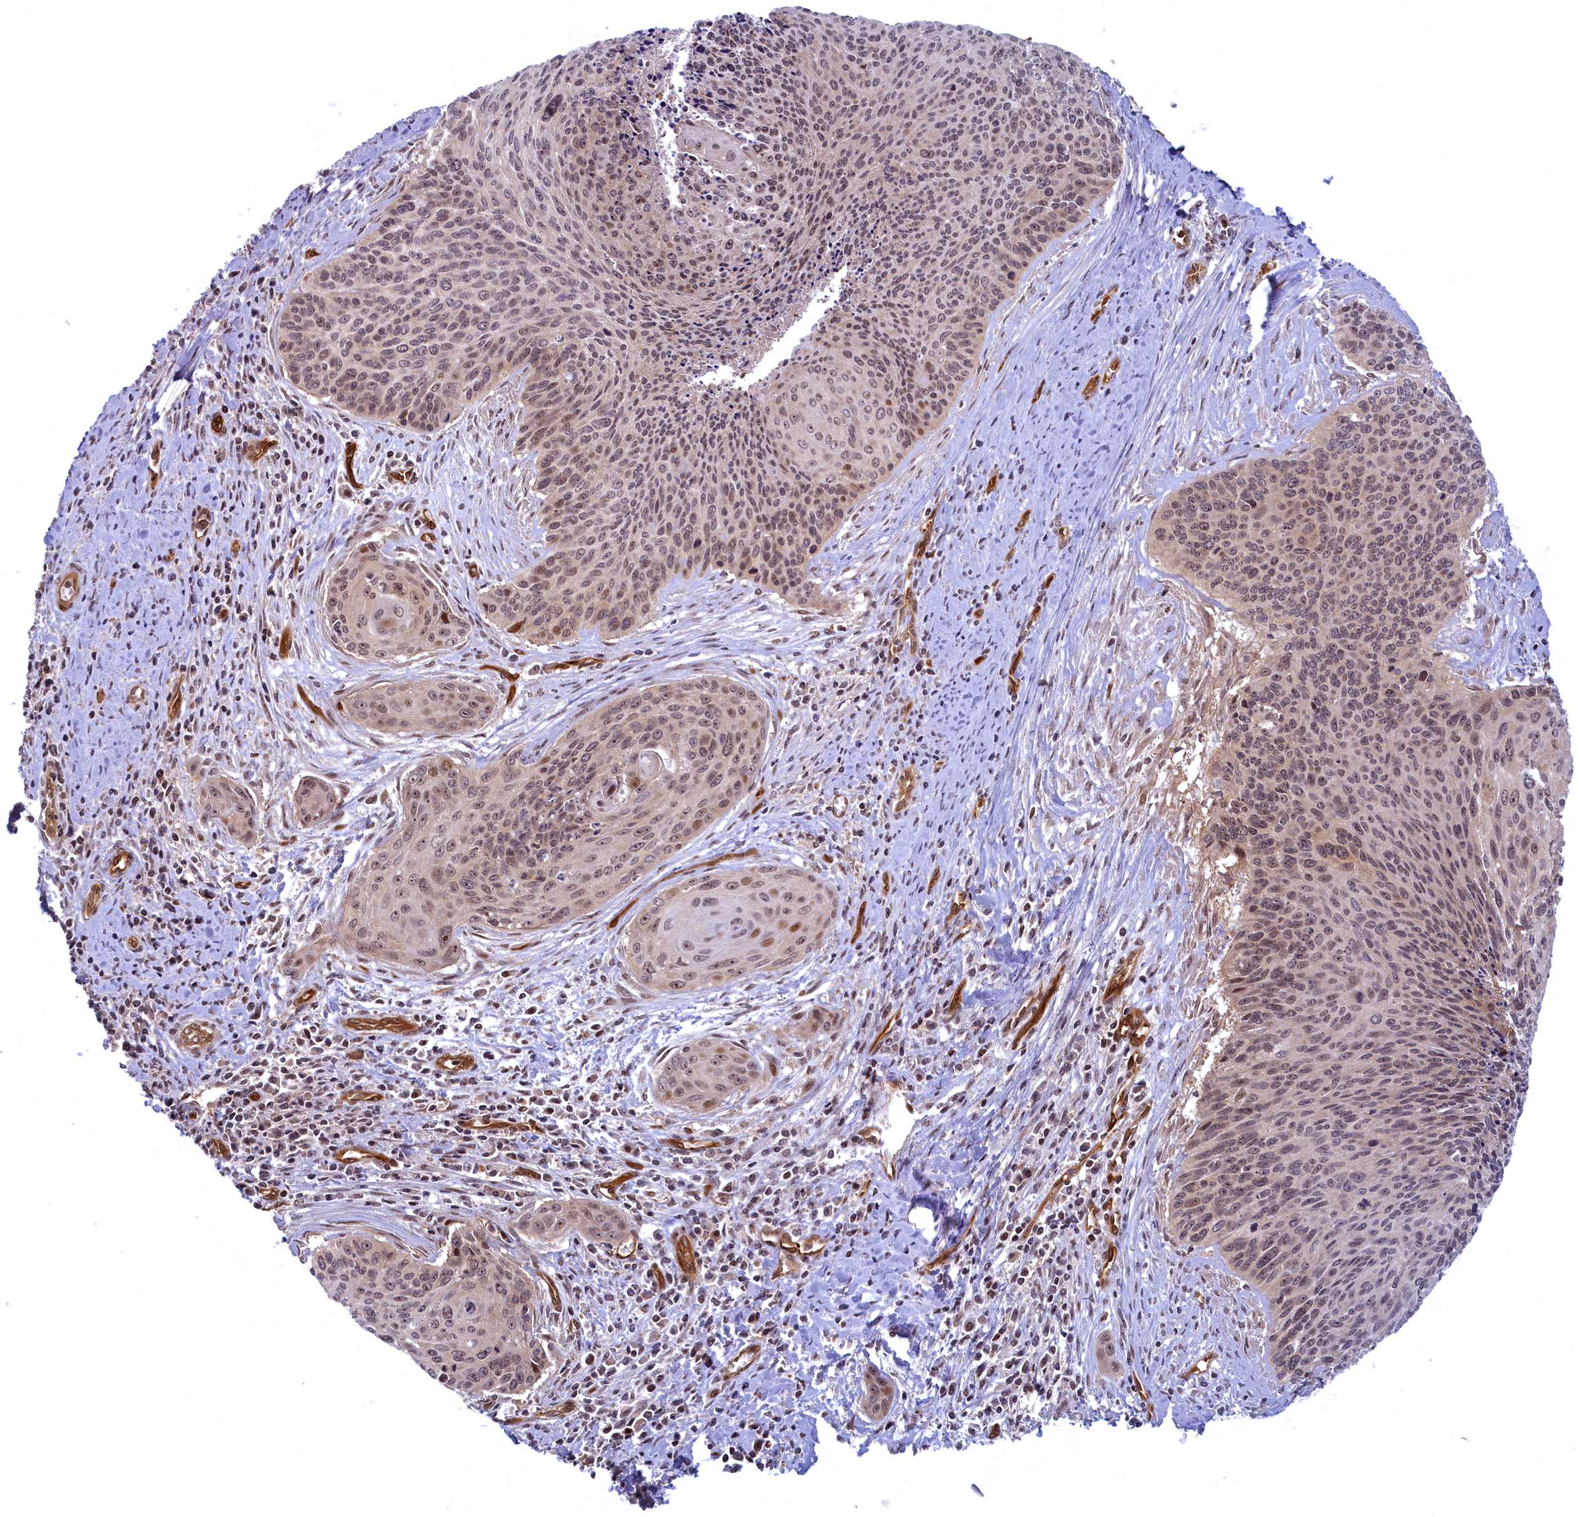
{"staining": {"intensity": "moderate", "quantity": ">75%", "location": "nuclear"}, "tissue": "cervical cancer", "cell_type": "Tumor cells", "image_type": "cancer", "snomed": [{"axis": "morphology", "description": "Squamous cell carcinoma, NOS"}, {"axis": "topography", "description": "Cervix"}], "caption": "DAB (3,3'-diaminobenzidine) immunohistochemical staining of cervical cancer displays moderate nuclear protein expression in approximately >75% of tumor cells. (IHC, brightfield microscopy, high magnification).", "gene": "SNRK", "patient": {"sex": "female", "age": 55}}